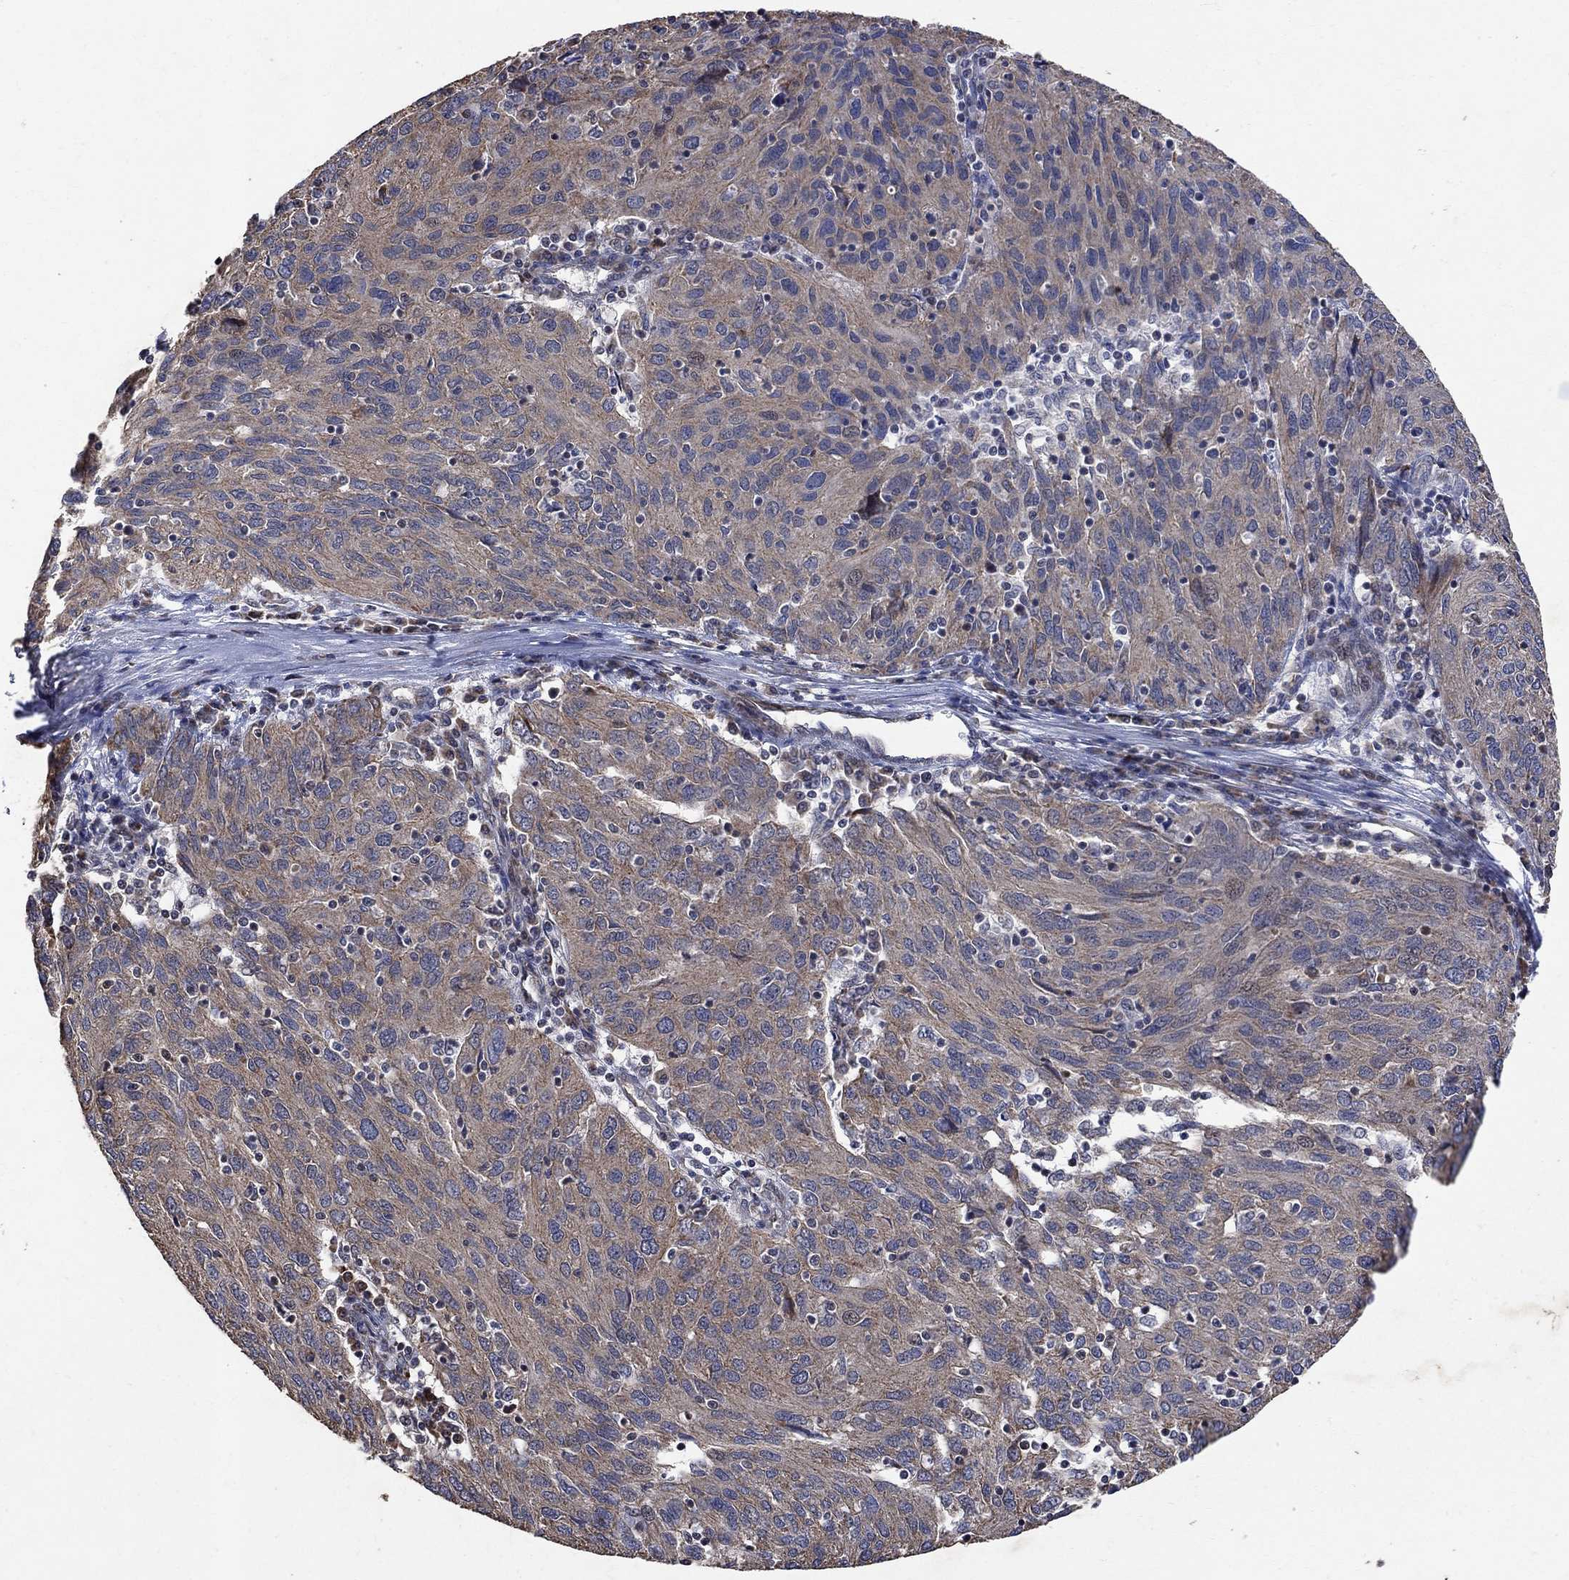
{"staining": {"intensity": "moderate", "quantity": "25%-75%", "location": "cytoplasmic/membranous"}, "tissue": "ovarian cancer", "cell_type": "Tumor cells", "image_type": "cancer", "snomed": [{"axis": "morphology", "description": "Carcinoma, endometroid"}, {"axis": "topography", "description": "Ovary"}], "caption": "A medium amount of moderate cytoplasmic/membranous expression is identified in approximately 25%-75% of tumor cells in endometroid carcinoma (ovarian) tissue.", "gene": "ANKRA2", "patient": {"sex": "female", "age": 50}}